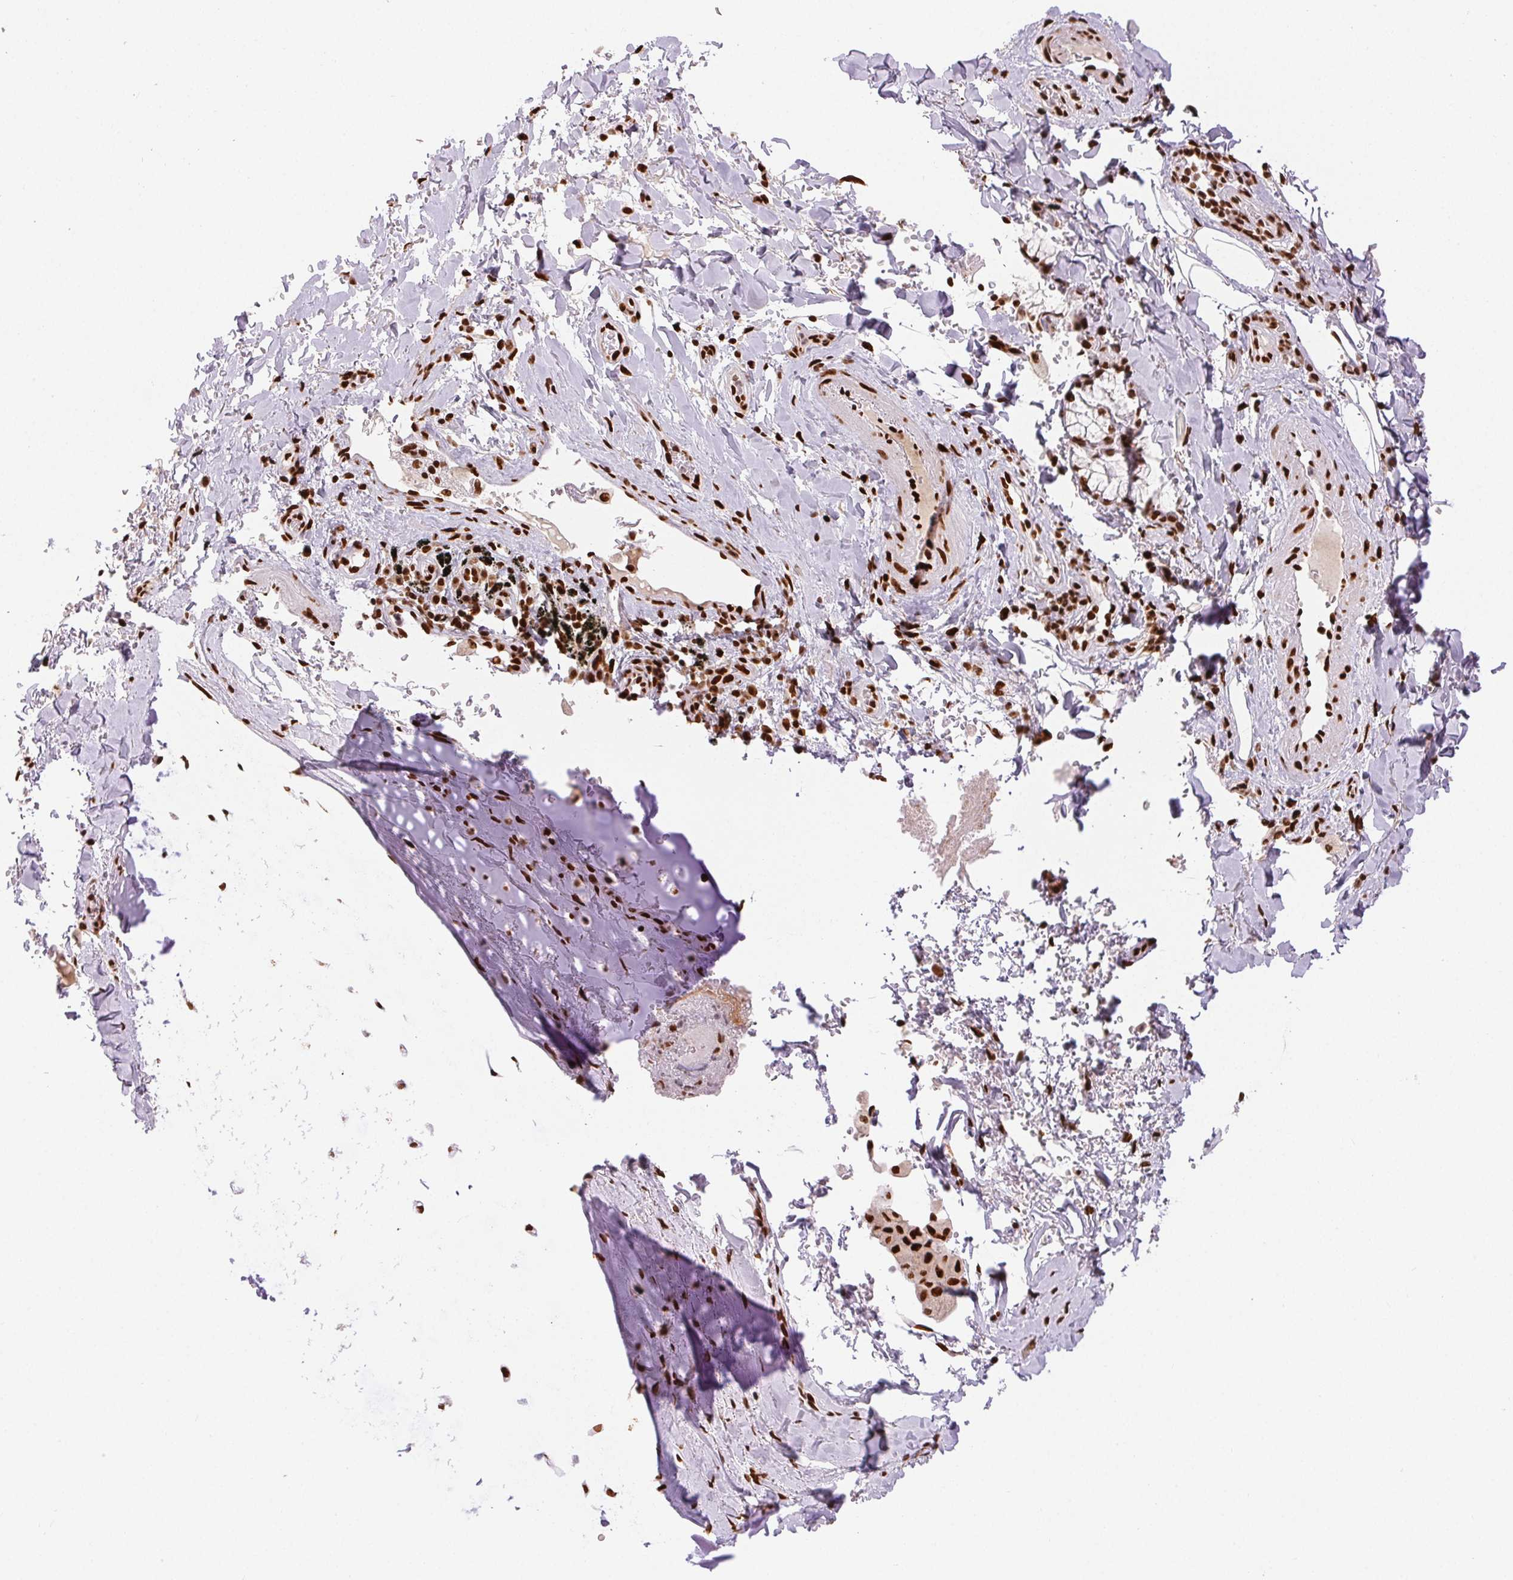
{"staining": {"intensity": "strong", "quantity": ">75%", "location": "nuclear"}, "tissue": "adipose tissue", "cell_type": "Adipocytes", "image_type": "normal", "snomed": [{"axis": "morphology", "description": "Normal tissue, NOS"}, {"axis": "topography", "description": "Cartilage tissue"}, {"axis": "topography", "description": "Bronchus"}], "caption": "Adipose tissue stained with DAB (3,3'-diaminobenzidine) IHC displays high levels of strong nuclear positivity in approximately >75% of adipocytes.", "gene": "ZNF80", "patient": {"sex": "male", "age": 64}}